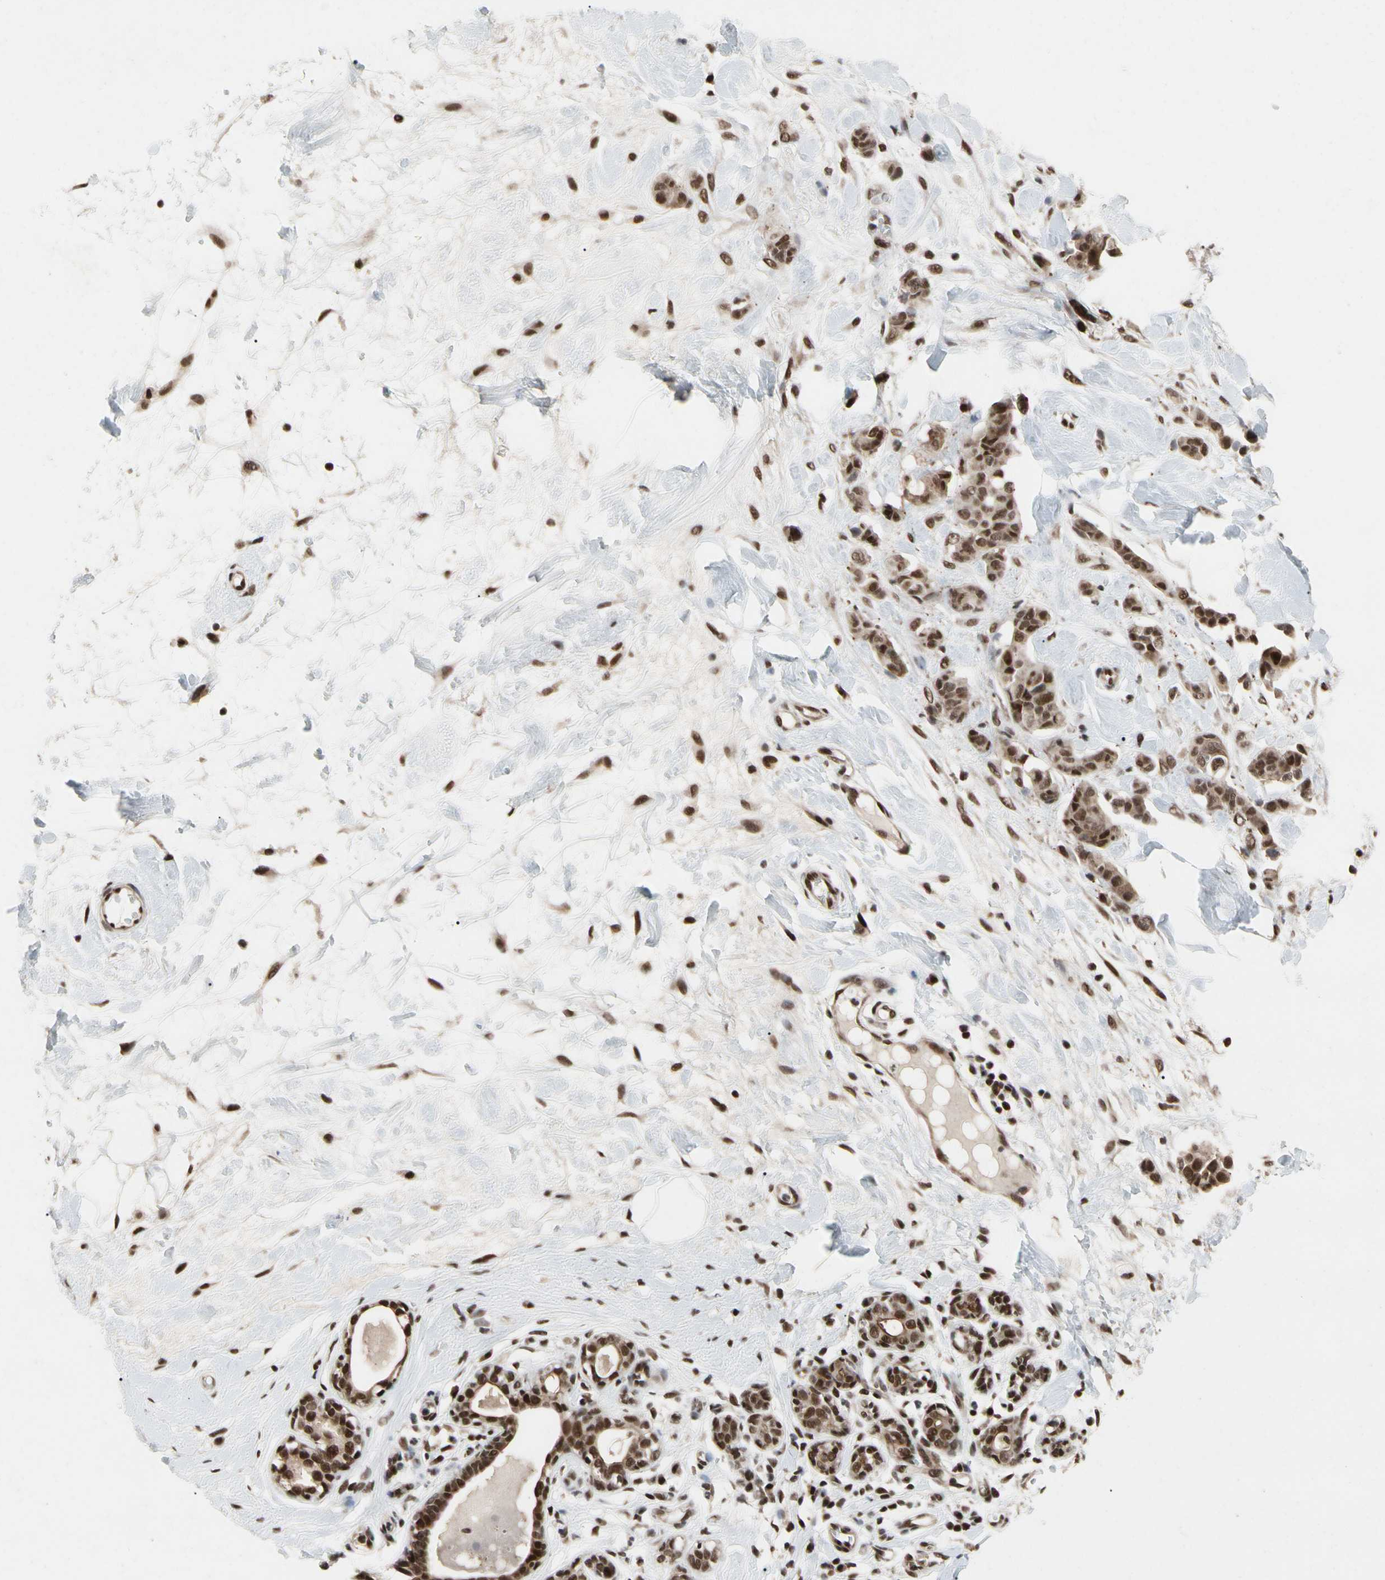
{"staining": {"intensity": "moderate", "quantity": ">75%", "location": "nuclear"}, "tissue": "breast cancer", "cell_type": "Tumor cells", "image_type": "cancer", "snomed": [{"axis": "morphology", "description": "Normal tissue, NOS"}, {"axis": "morphology", "description": "Duct carcinoma"}, {"axis": "topography", "description": "Breast"}], "caption": "An IHC image of neoplastic tissue is shown. Protein staining in brown labels moderate nuclear positivity in infiltrating ductal carcinoma (breast) within tumor cells. (DAB IHC, brown staining for protein, blue staining for nuclei).", "gene": "FAM98B", "patient": {"sex": "female", "age": 40}}